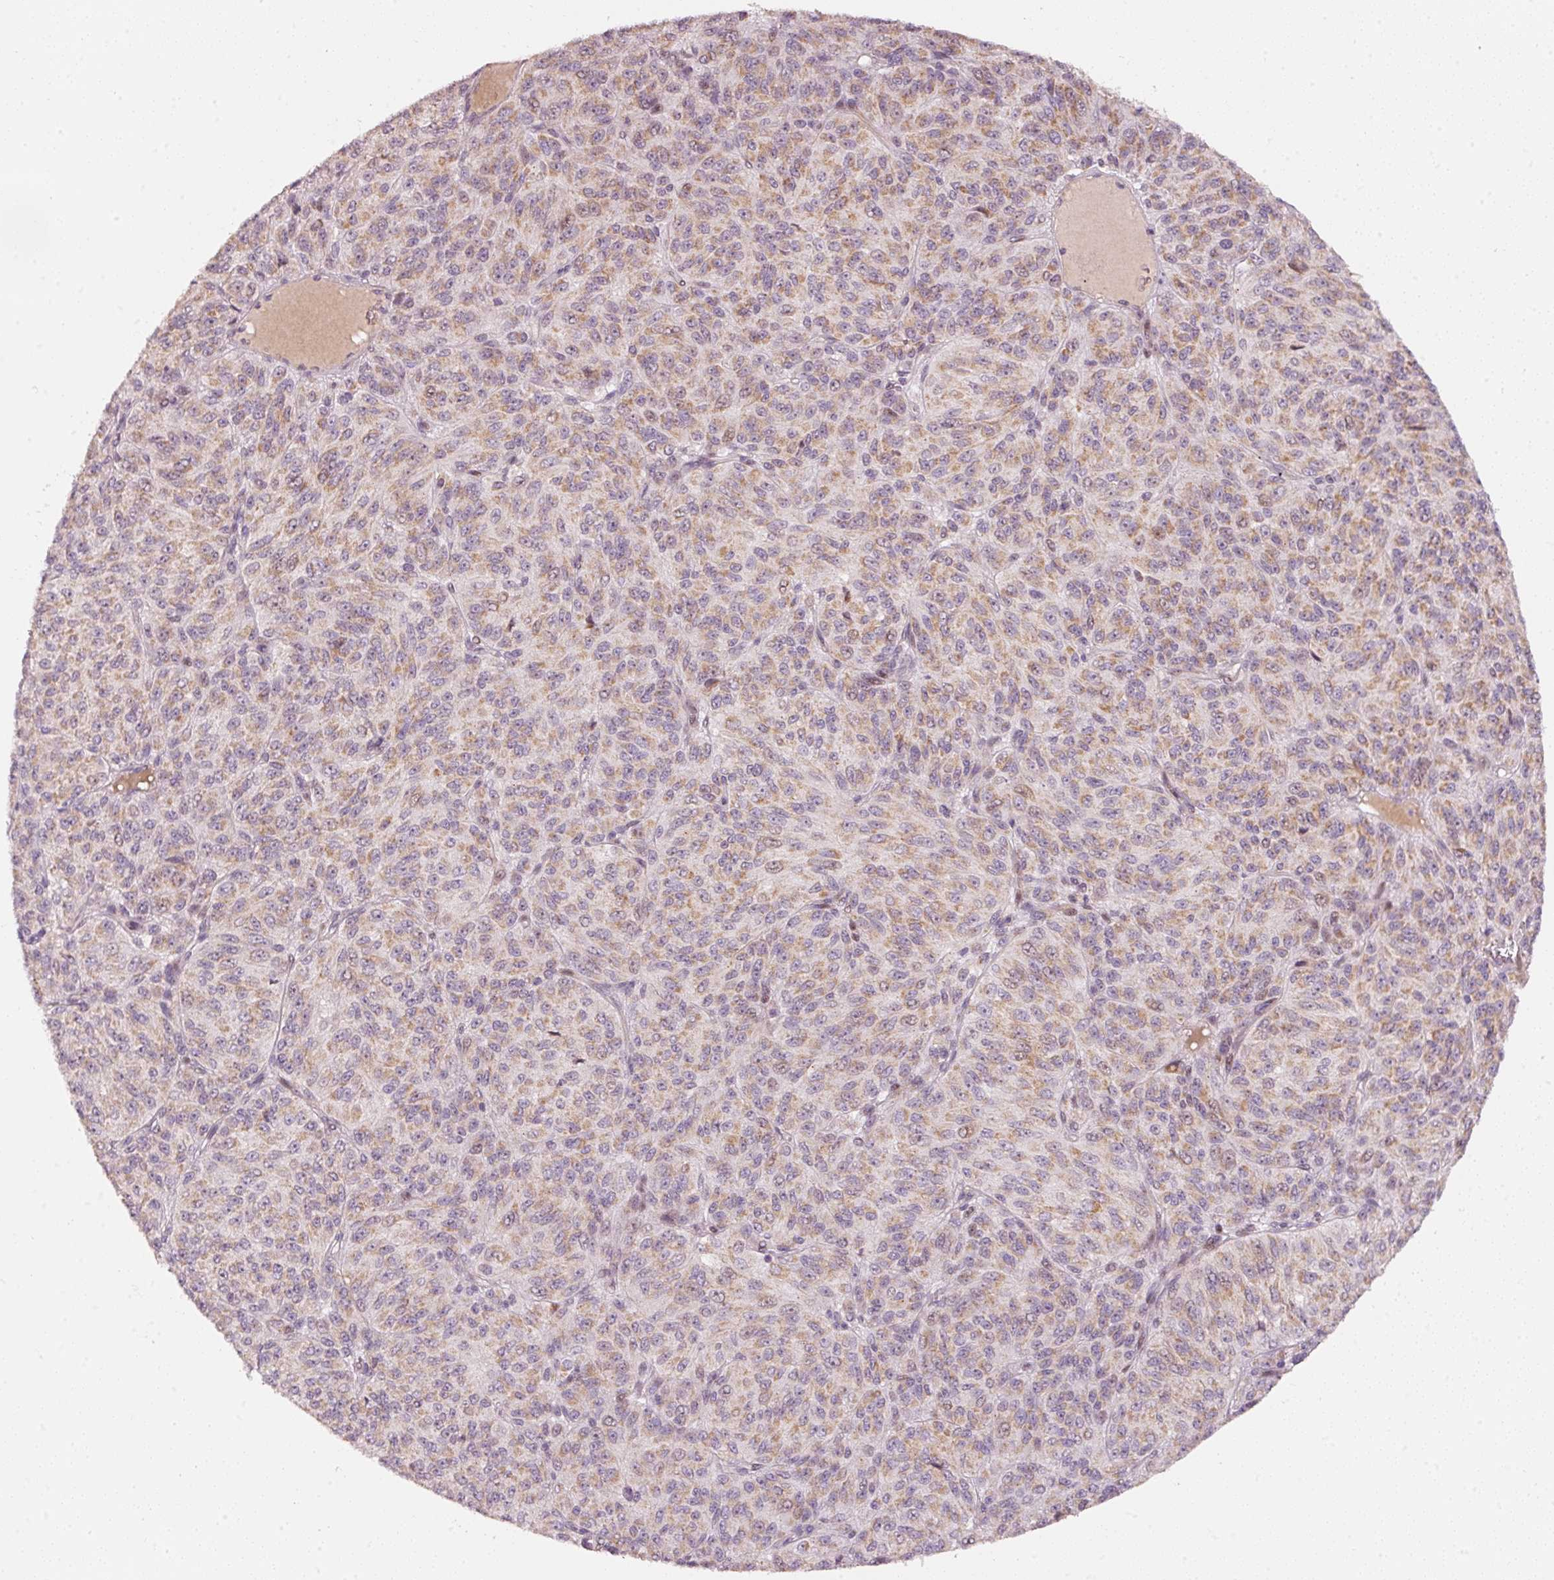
{"staining": {"intensity": "weak", "quantity": ">75%", "location": "cytoplasmic/membranous"}, "tissue": "melanoma", "cell_type": "Tumor cells", "image_type": "cancer", "snomed": [{"axis": "morphology", "description": "Malignant melanoma, Metastatic site"}, {"axis": "topography", "description": "Brain"}], "caption": "Malignant melanoma (metastatic site) stained for a protein (brown) shows weak cytoplasmic/membranous positive expression in approximately >75% of tumor cells.", "gene": "TOB2", "patient": {"sex": "female", "age": 56}}